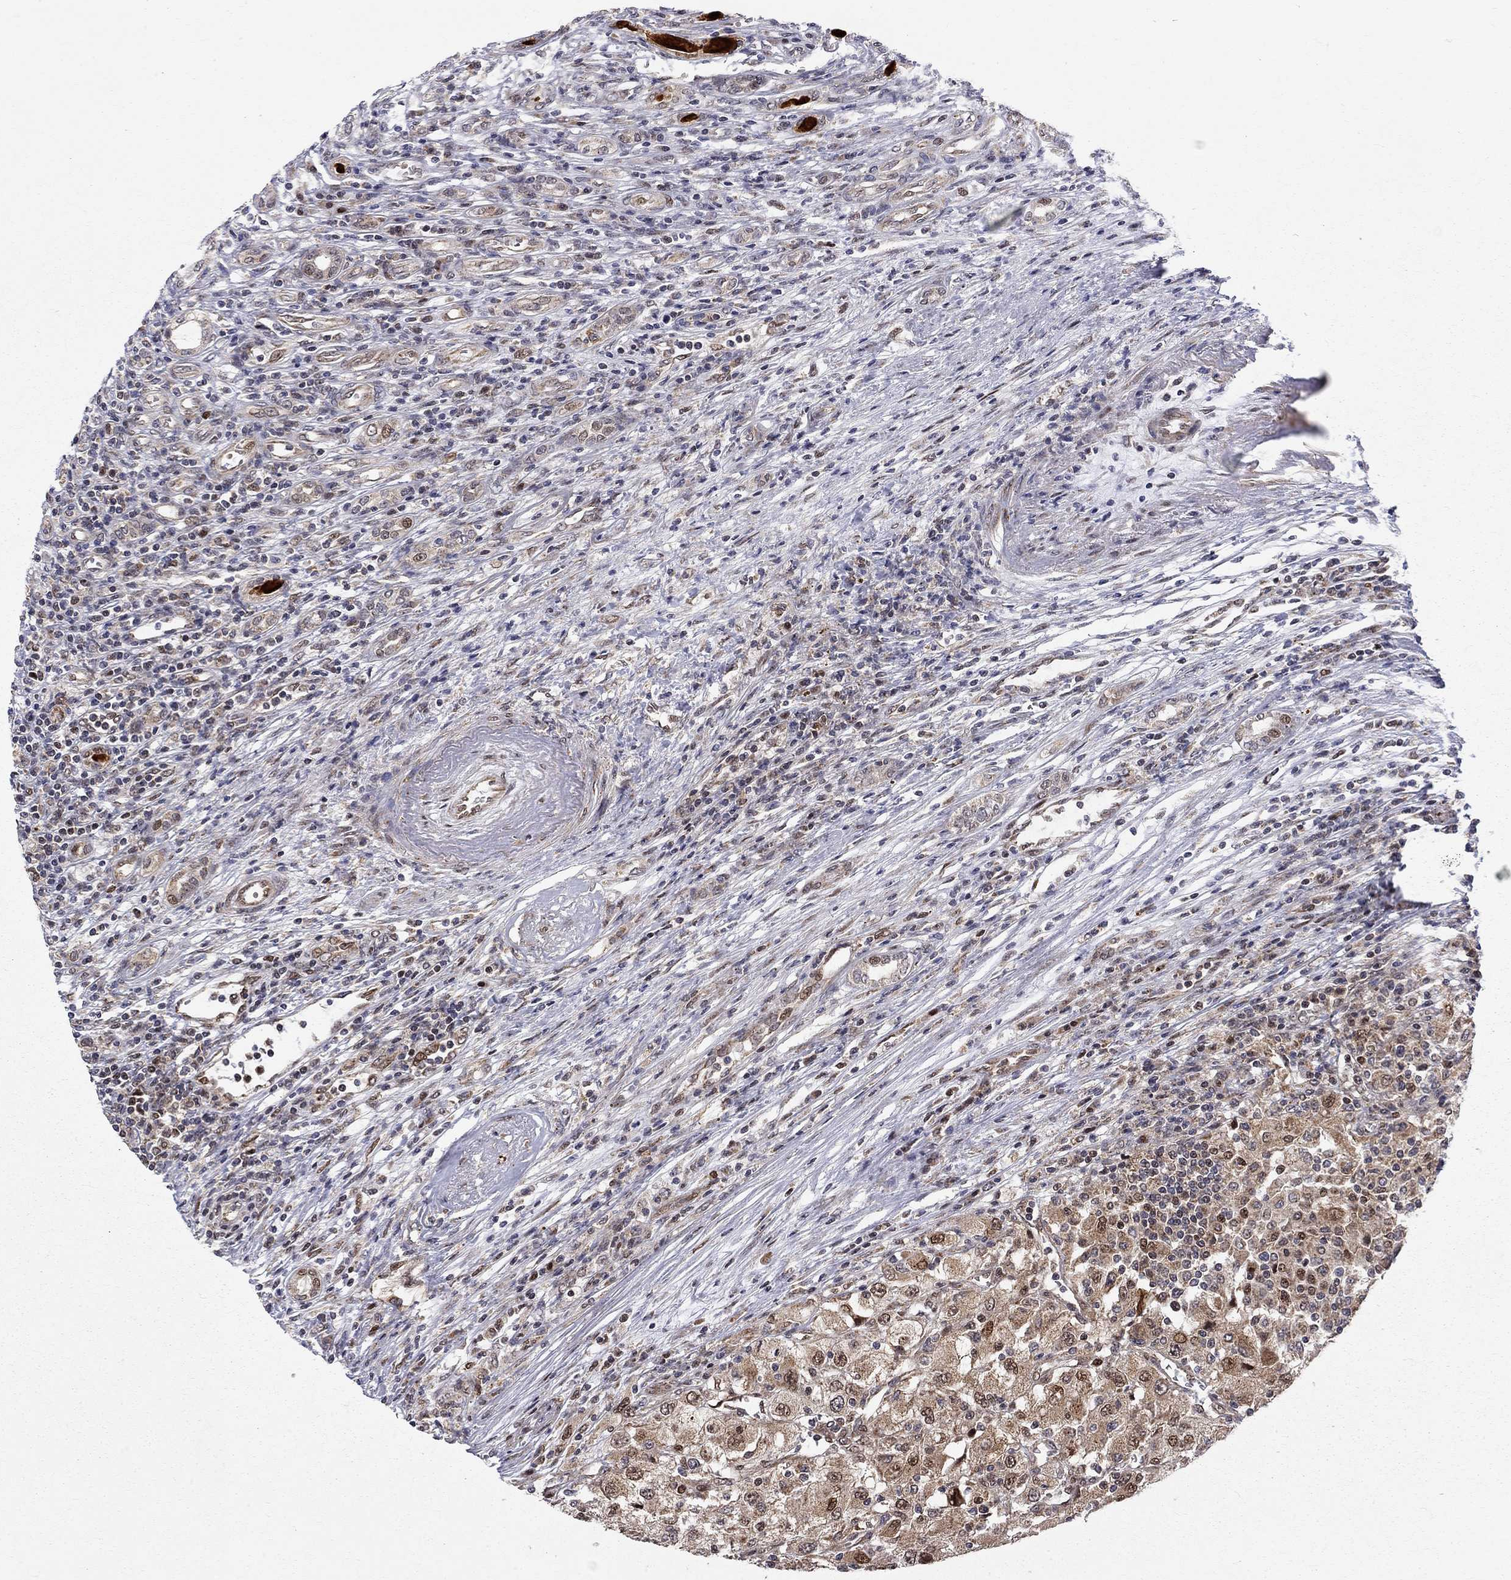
{"staining": {"intensity": "moderate", "quantity": "25%-75%", "location": "cytoplasmic/membranous,nuclear"}, "tissue": "renal cancer", "cell_type": "Tumor cells", "image_type": "cancer", "snomed": [{"axis": "morphology", "description": "Adenocarcinoma, NOS"}, {"axis": "topography", "description": "Kidney"}], "caption": "Moderate cytoplasmic/membranous and nuclear protein staining is identified in approximately 25%-75% of tumor cells in renal cancer (adenocarcinoma).", "gene": "ELOB", "patient": {"sex": "female", "age": 67}}